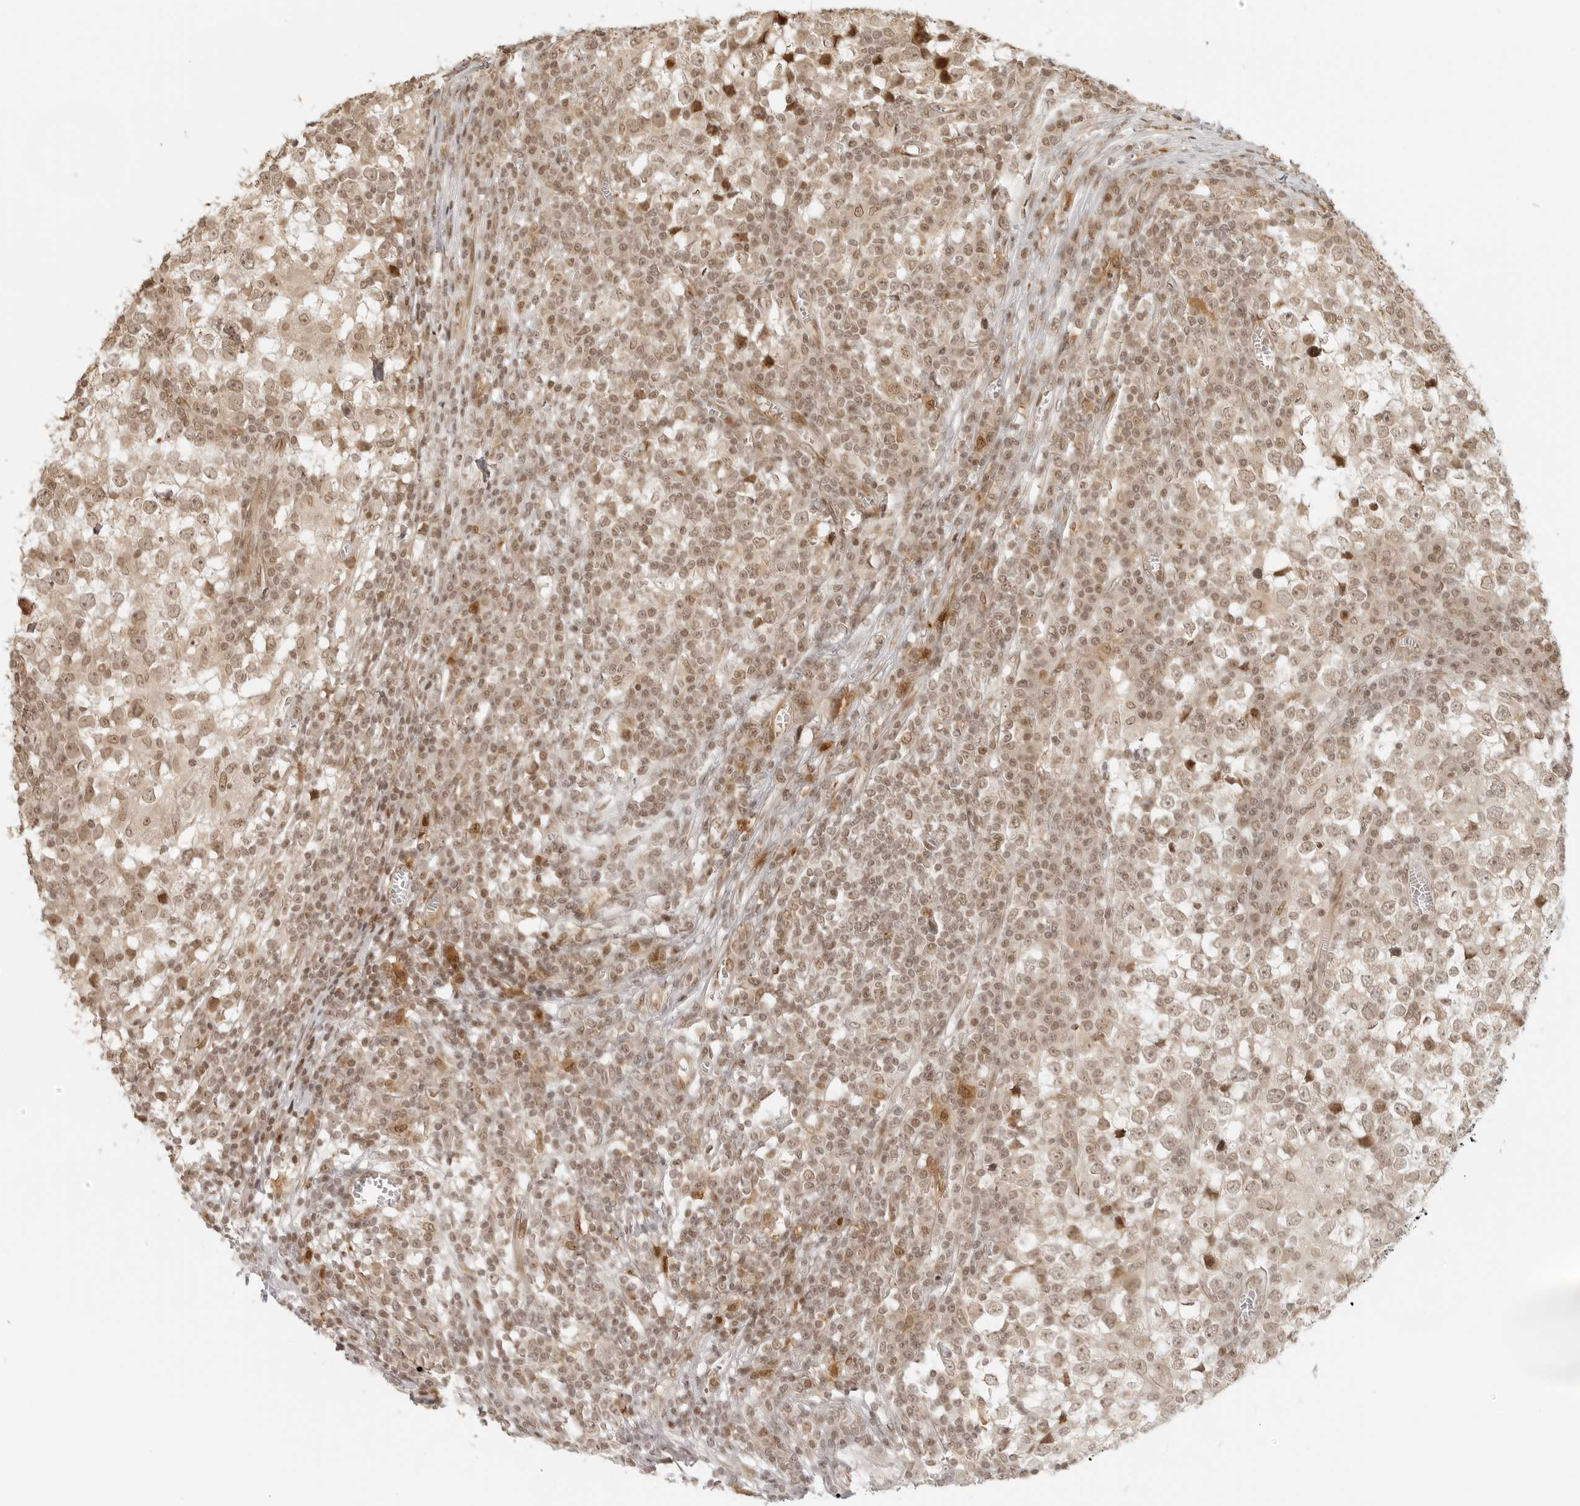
{"staining": {"intensity": "weak", "quantity": ">75%", "location": "nuclear"}, "tissue": "testis cancer", "cell_type": "Tumor cells", "image_type": "cancer", "snomed": [{"axis": "morphology", "description": "Seminoma, NOS"}, {"axis": "topography", "description": "Testis"}], "caption": "Seminoma (testis) tissue shows weak nuclear expression in approximately >75% of tumor cells (DAB IHC, brown staining for protein, blue staining for nuclei).", "gene": "ZNF407", "patient": {"sex": "male", "age": 65}}